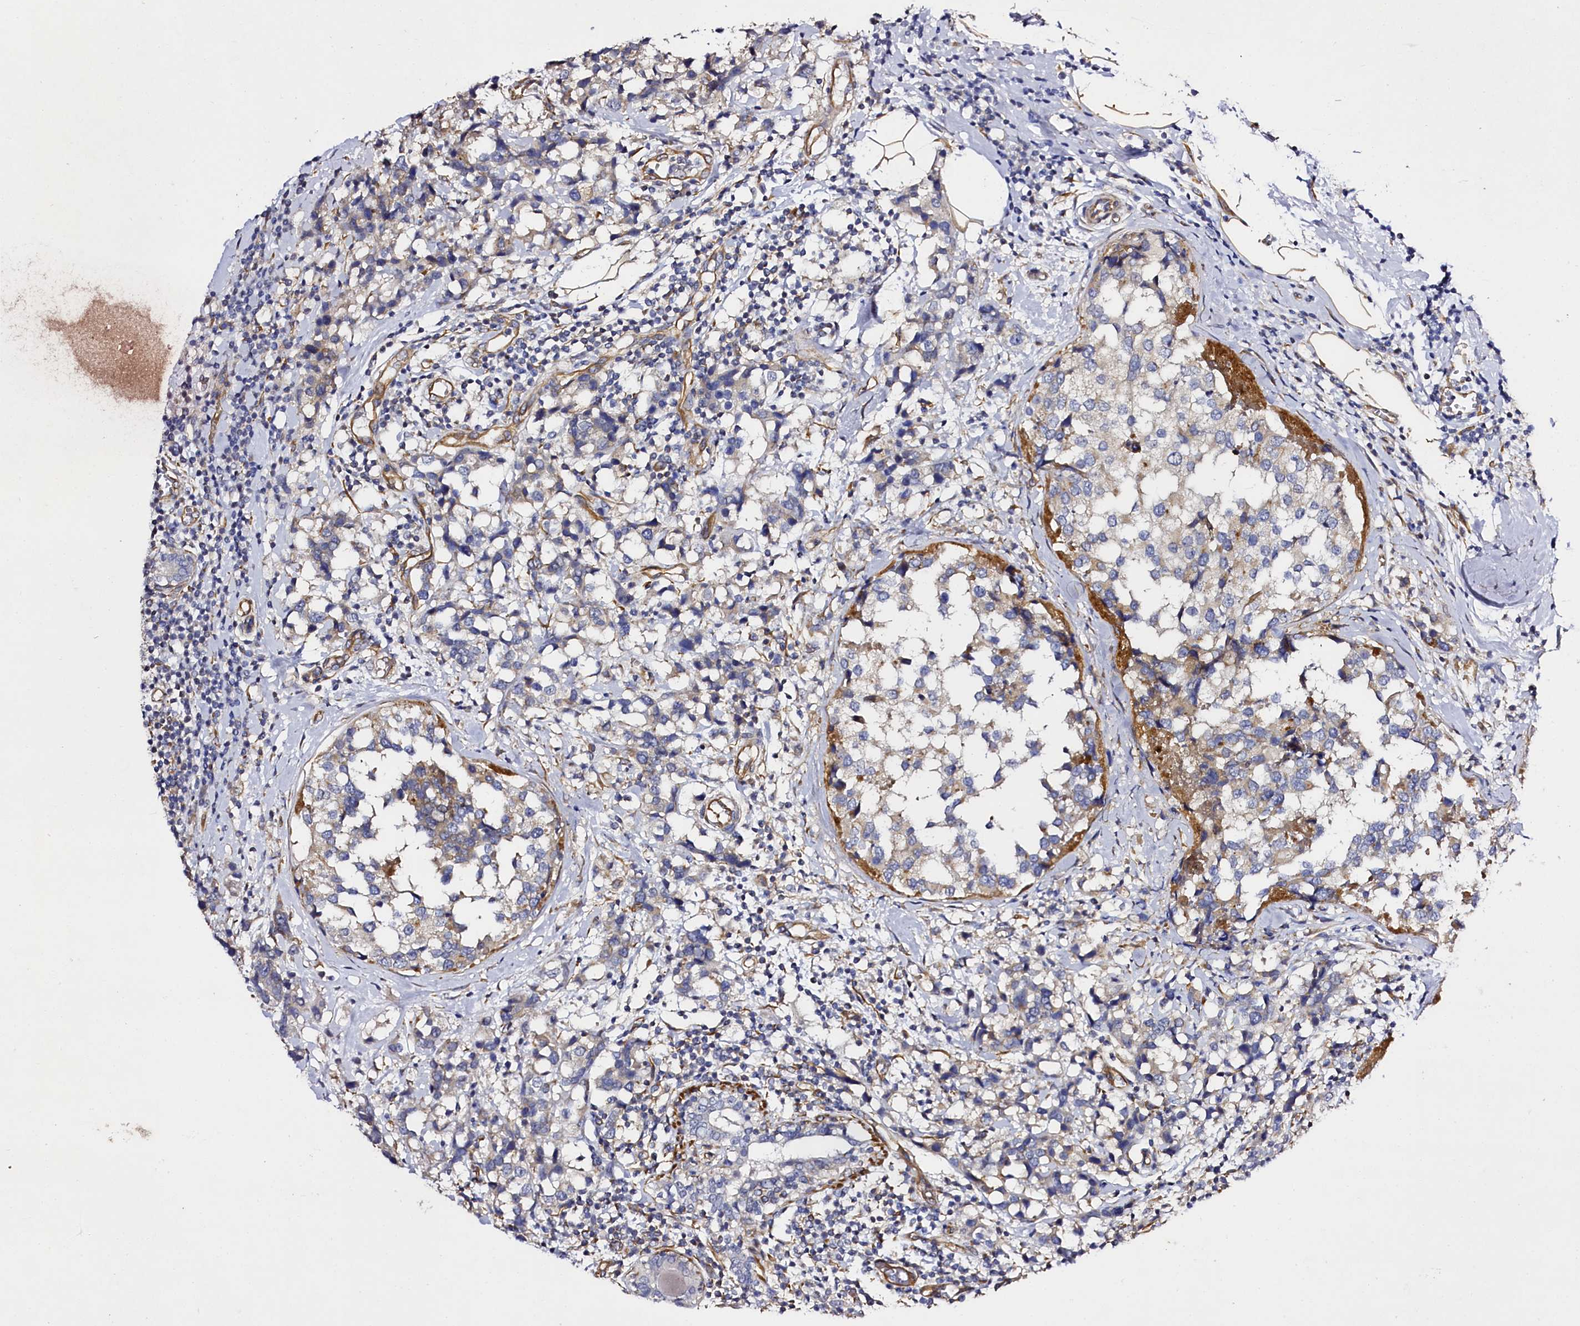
{"staining": {"intensity": "negative", "quantity": "none", "location": "none"}, "tissue": "breast cancer", "cell_type": "Tumor cells", "image_type": "cancer", "snomed": [{"axis": "morphology", "description": "Lobular carcinoma"}, {"axis": "topography", "description": "Breast"}], "caption": "Tumor cells are negative for brown protein staining in breast lobular carcinoma.", "gene": "SLC7A1", "patient": {"sex": "female", "age": 59}}